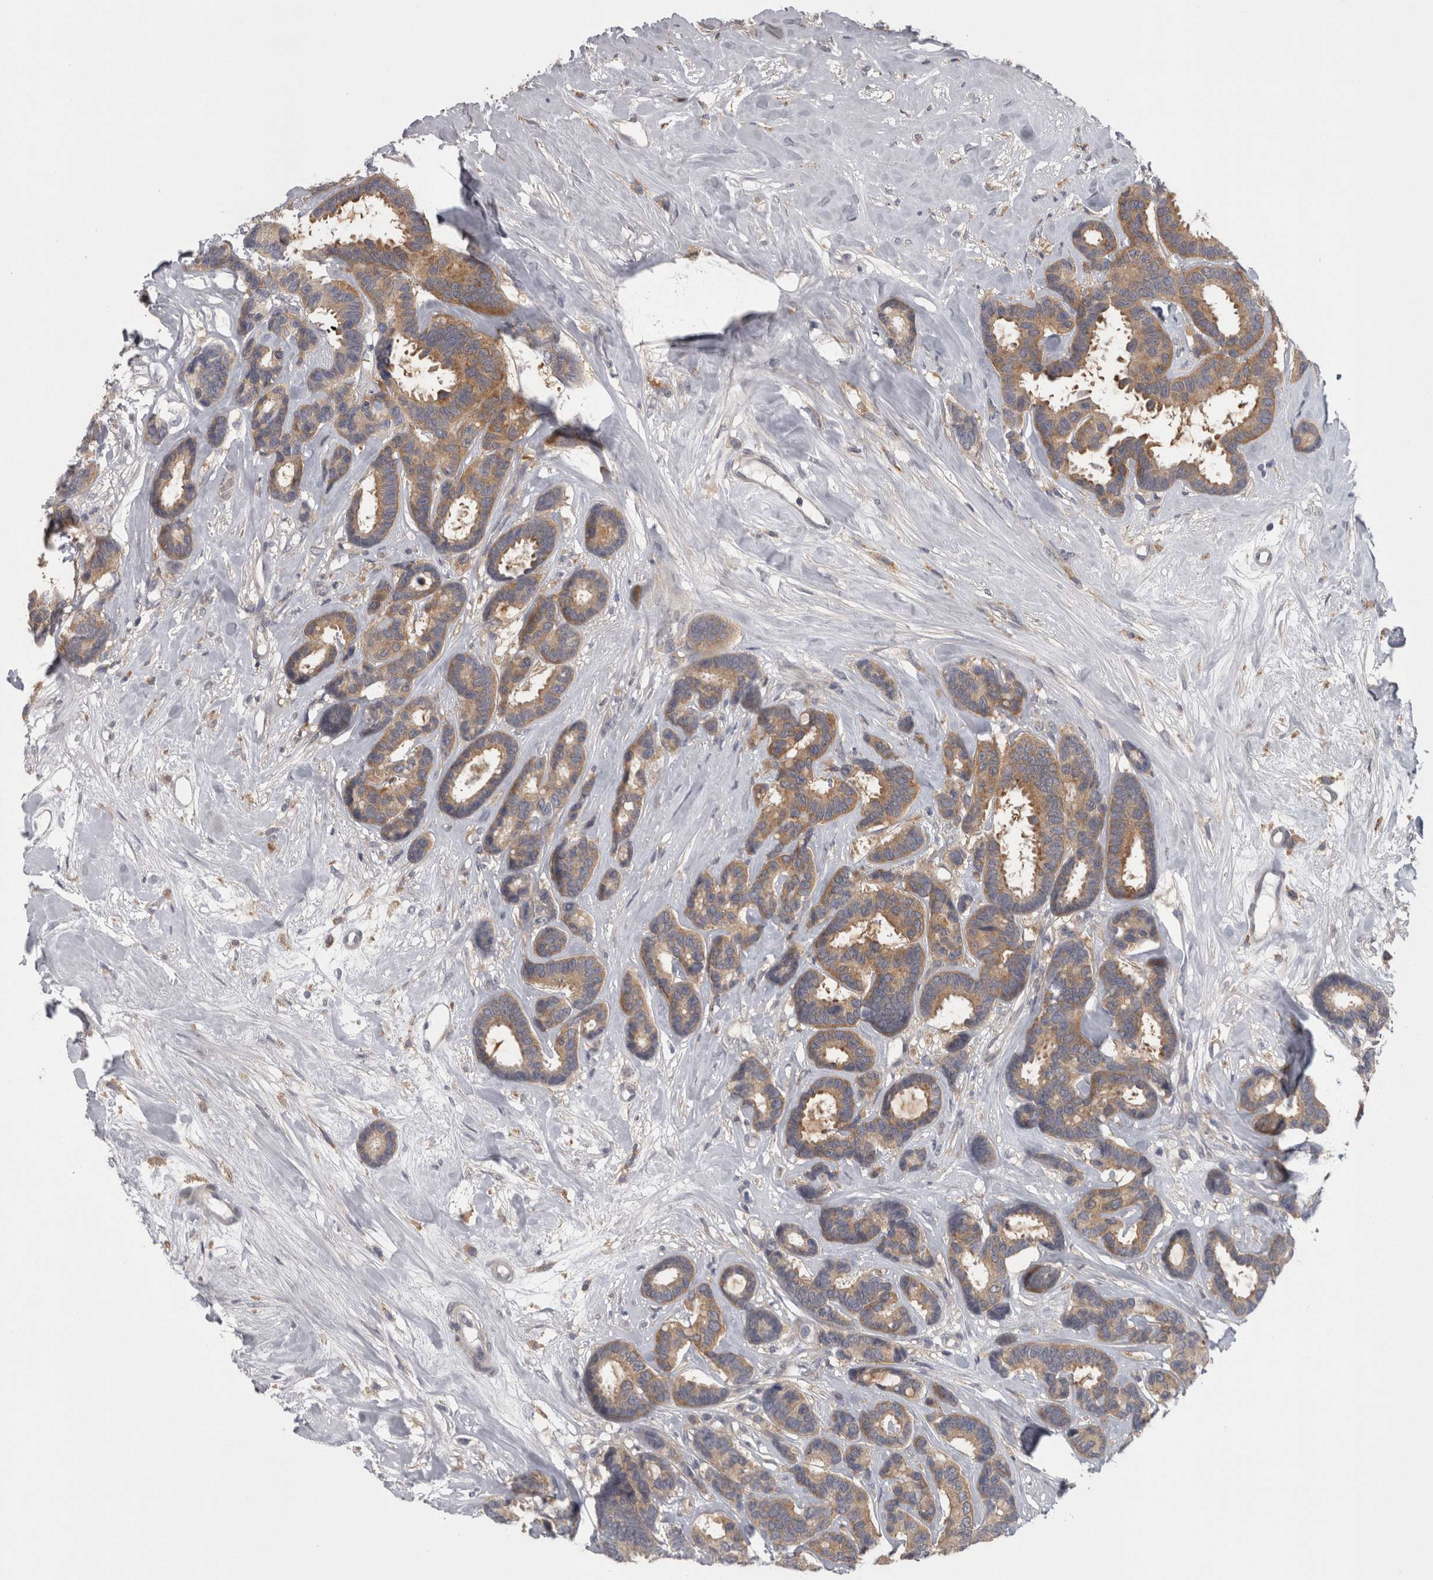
{"staining": {"intensity": "moderate", "quantity": ">75%", "location": "cytoplasmic/membranous"}, "tissue": "breast cancer", "cell_type": "Tumor cells", "image_type": "cancer", "snomed": [{"axis": "morphology", "description": "Duct carcinoma"}, {"axis": "topography", "description": "Breast"}], "caption": "This photomicrograph displays immunohistochemistry staining of invasive ductal carcinoma (breast), with medium moderate cytoplasmic/membranous staining in approximately >75% of tumor cells.", "gene": "PRKCI", "patient": {"sex": "female", "age": 87}}